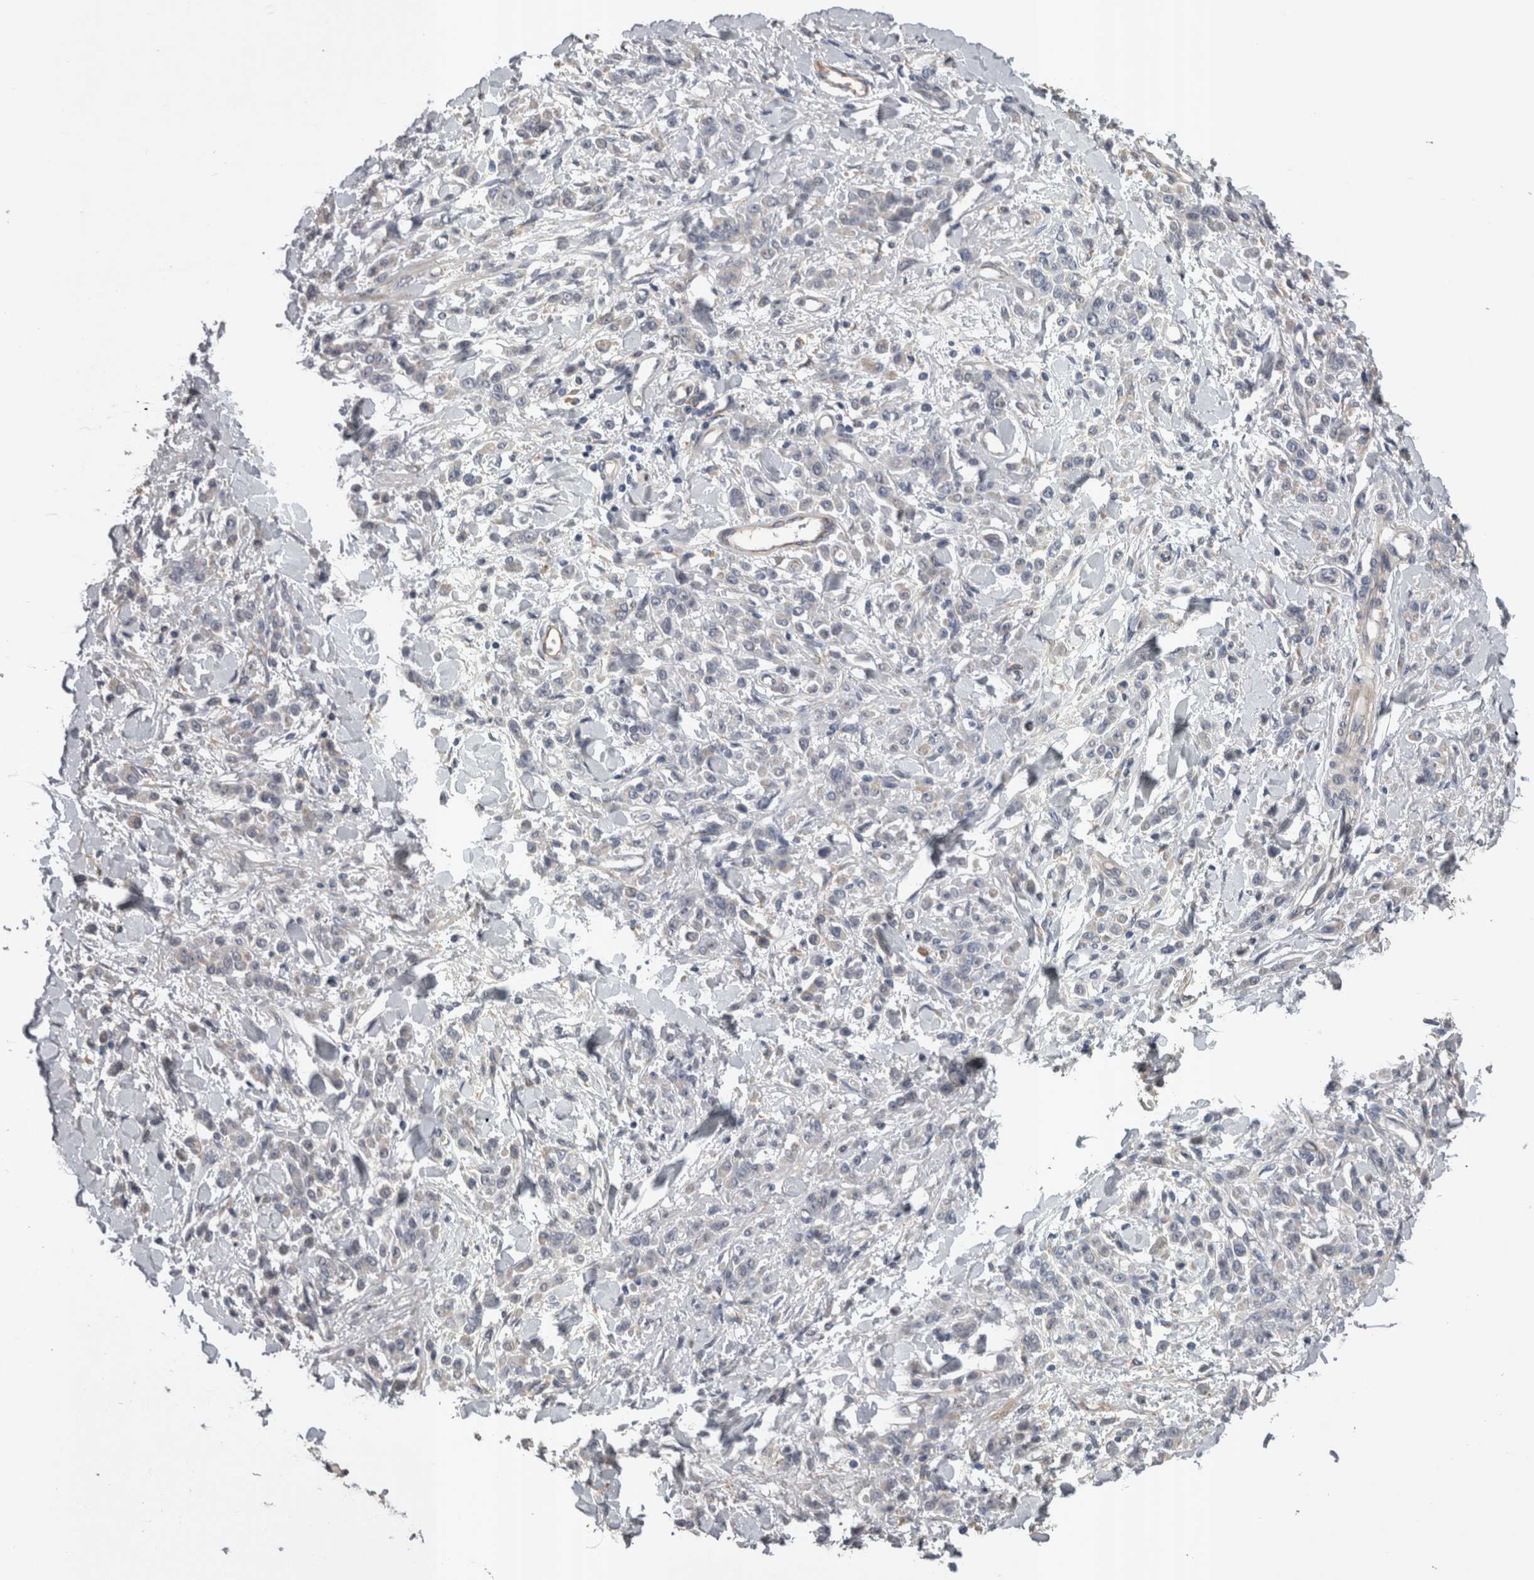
{"staining": {"intensity": "negative", "quantity": "none", "location": "none"}, "tissue": "stomach cancer", "cell_type": "Tumor cells", "image_type": "cancer", "snomed": [{"axis": "morphology", "description": "Normal tissue, NOS"}, {"axis": "morphology", "description": "Adenocarcinoma, NOS"}, {"axis": "topography", "description": "Stomach"}], "caption": "Tumor cells show no significant protein expression in adenocarcinoma (stomach).", "gene": "STC1", "patient": {"sex": "male", "age": 82}}